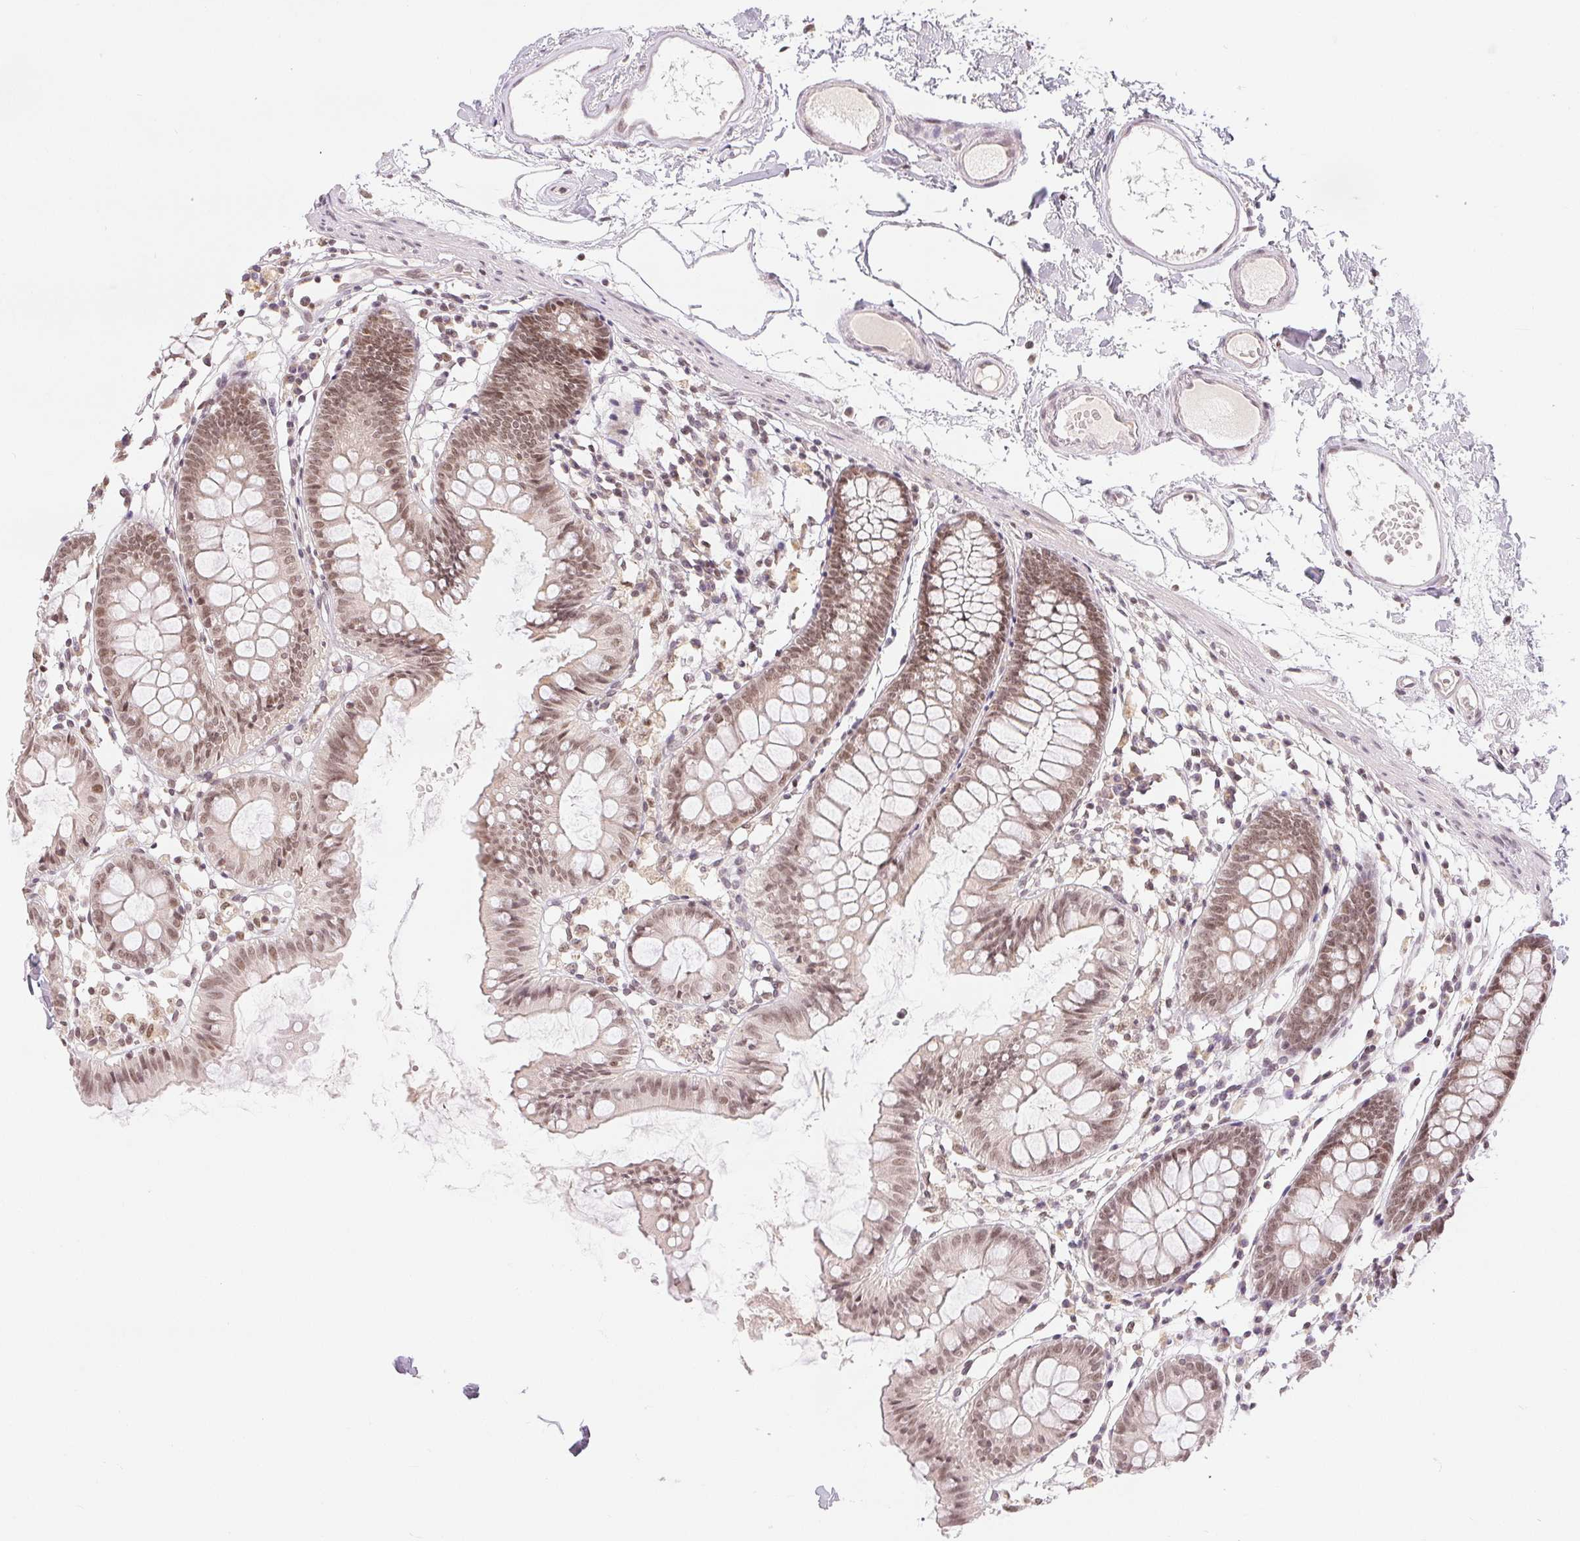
{"staining": {"intensity": "weak", "quantity": "25%-75%", "location": "nuclear"}, "tissue": "colon", "cell_type": "Endothelial cells", "image_type": "normal", "snomed": [{"axis": "morphology", "description": "Normal tissue, NOS"}, {"axis": "topography", "description": "Colon"}], "caption": "Immunohistochemical staining of normal colon reveals weak nuclear protein expression in approximately 25%-75% of endothelial cells.", "gene": "DEK", "patient": {"sex": "female", "age": 84}}